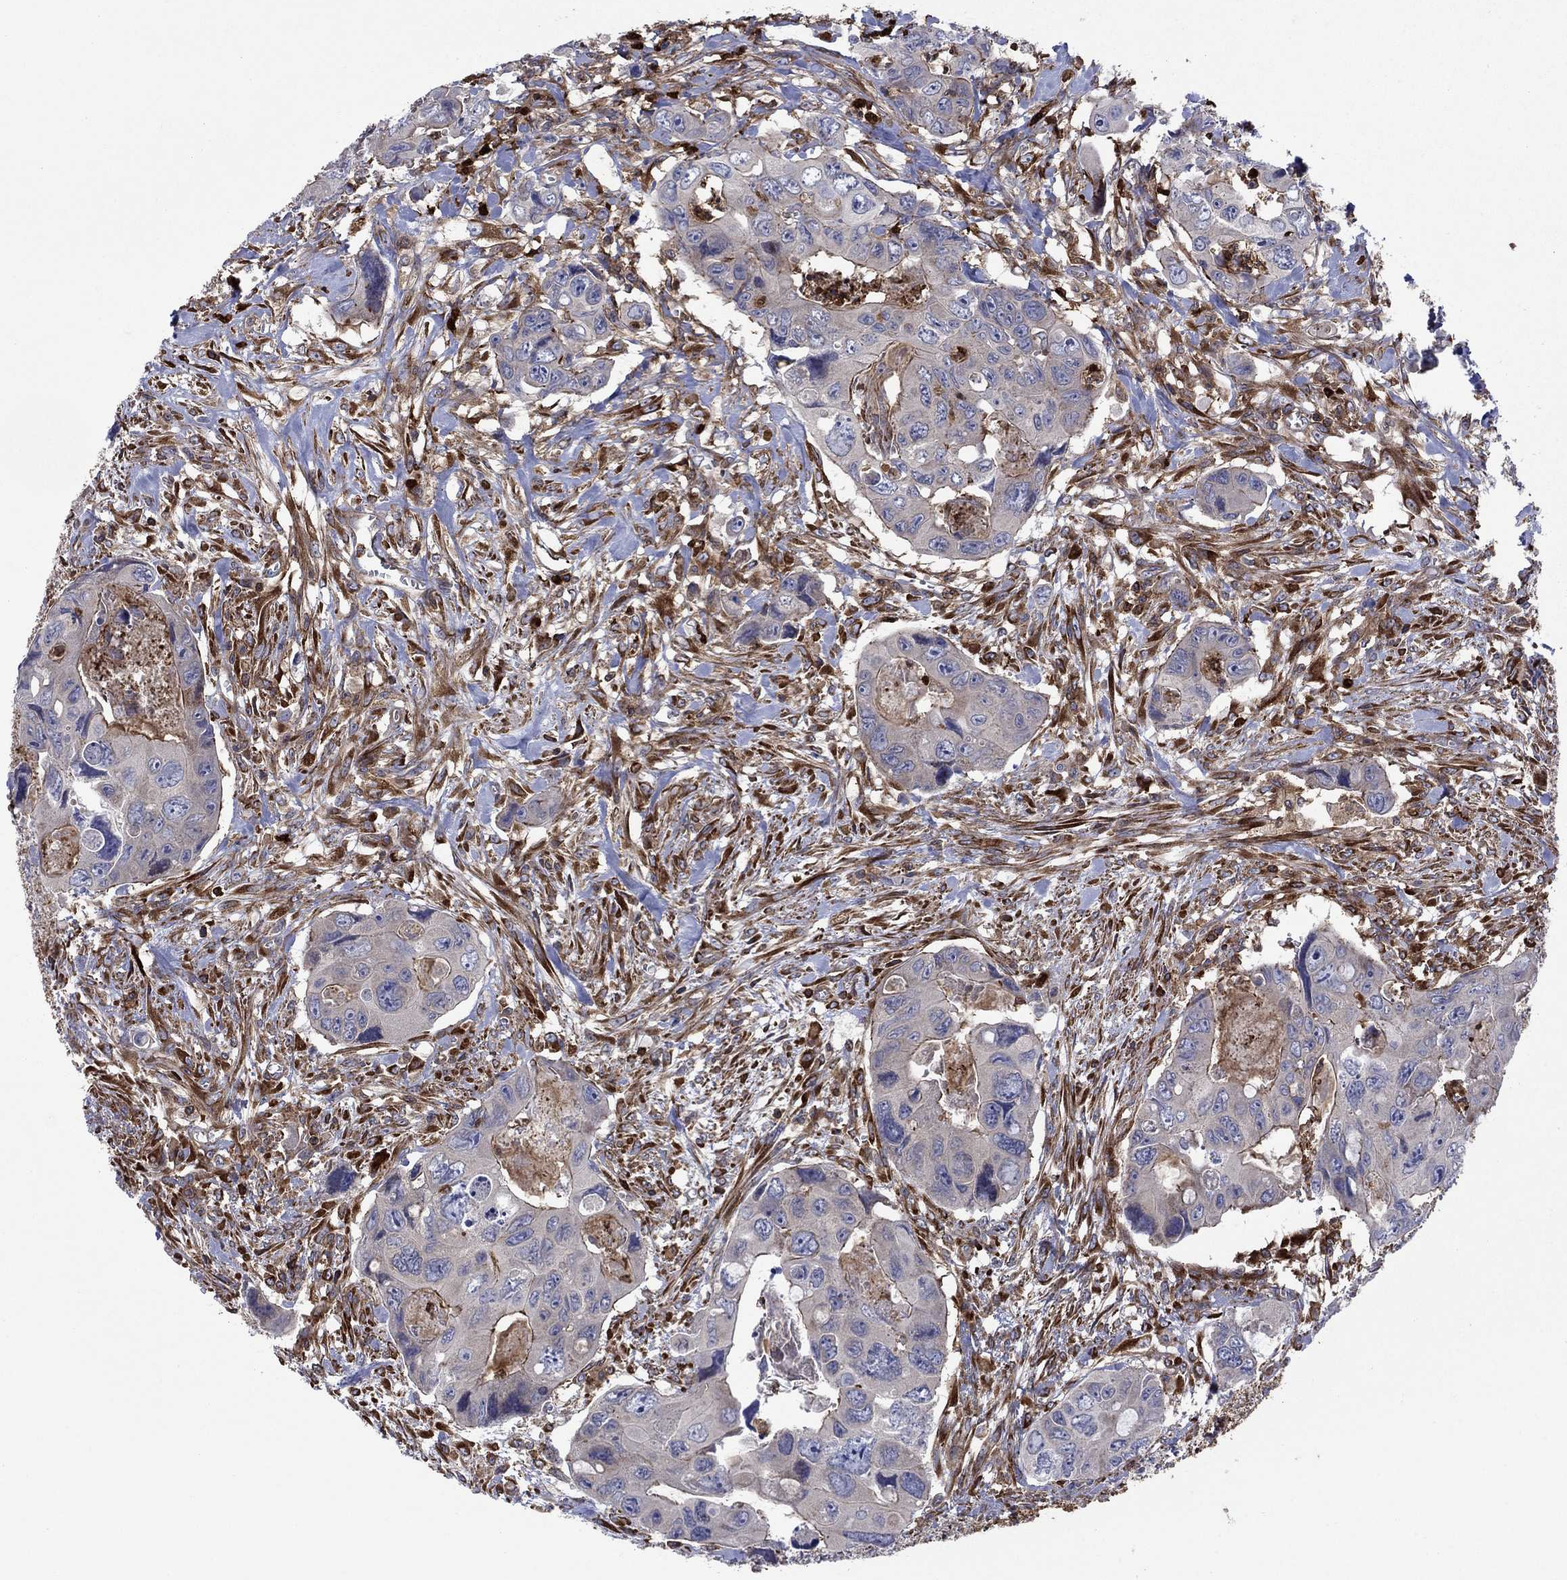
{"staining": {"intensity": "strong", "quantity": "<25%", "location": "cytoplasmic/membranous"}, "tissue": "colorectal cancer", "cell_type": "Tumor cells", "image_type": "cancer", "snomed": [{"axis": "morphology", "description": "Adenocarcinoma, NOS"}, {"axis": "topography", "description": "Rectum"}], "caption": "IHC histopathology image of human adenocarcinoma (colorectal) stained for a protein (brown), which shows medium levels of strong cytoplasmic/membranous positivity in about <25% of tumor cells.", "gene": "PAG1", "patient": {"sex": "male", "age": 62}}